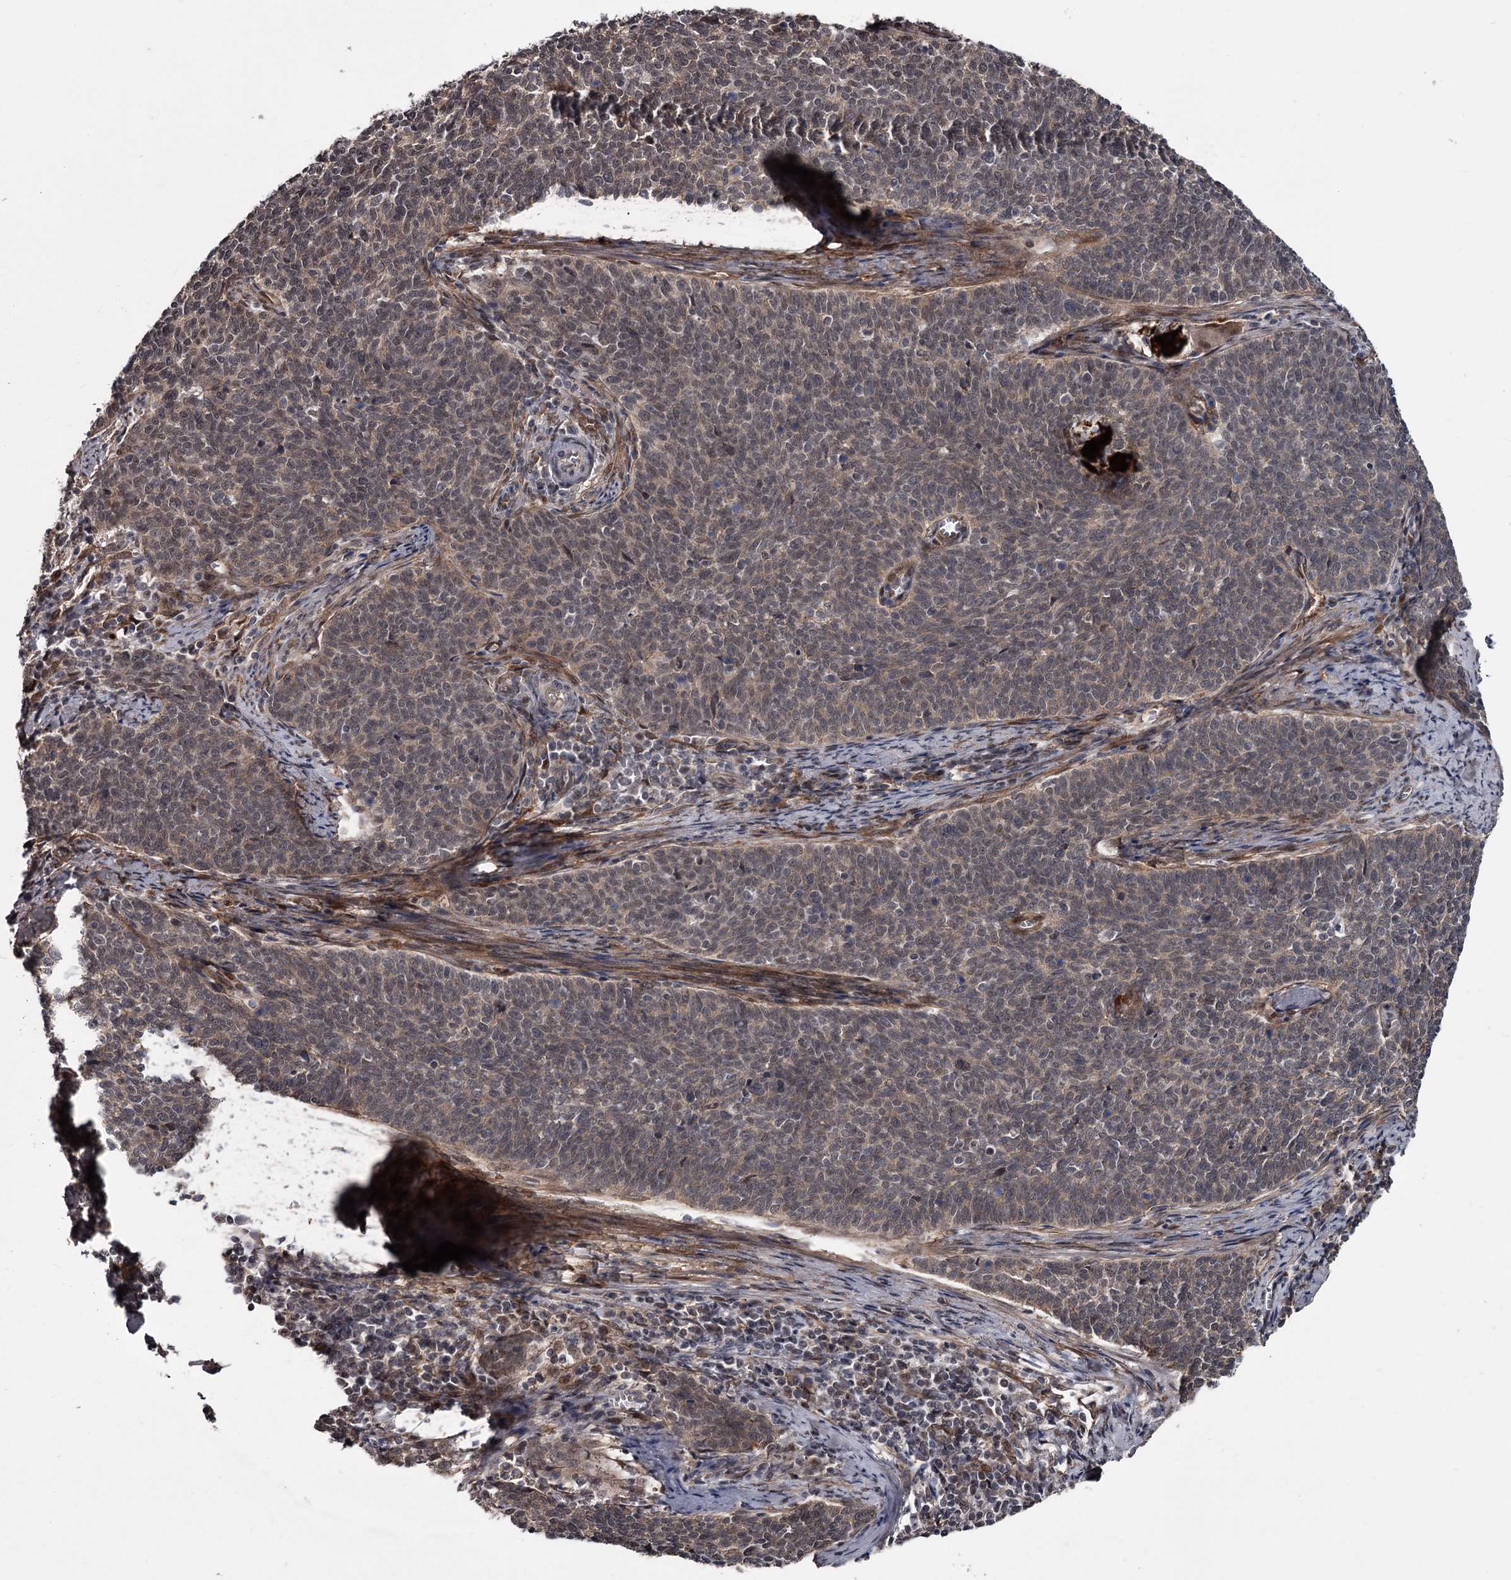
{"staining": {"intensity": "weak", "quantity": ">75%", "location": "cytoplasmic/membranous"}, "tissue": "cervical cancer", "cell_type": "Tumor cells", "image_type": "cancer", "snomed": [{"axis": "morphology", "description": "Squamous cell carcinoma, NOS"}, {"axis": "topography", "description": "Cervix"}], "caption": "The micrograph reveals staining of cervical squamous cell carcinoma, revealing weak cytoplasmic/membranous protein expression (brown color) within tumor cells.", "gene": "CDC42EP2", "patient": {"sex": "female", "age": 39}}